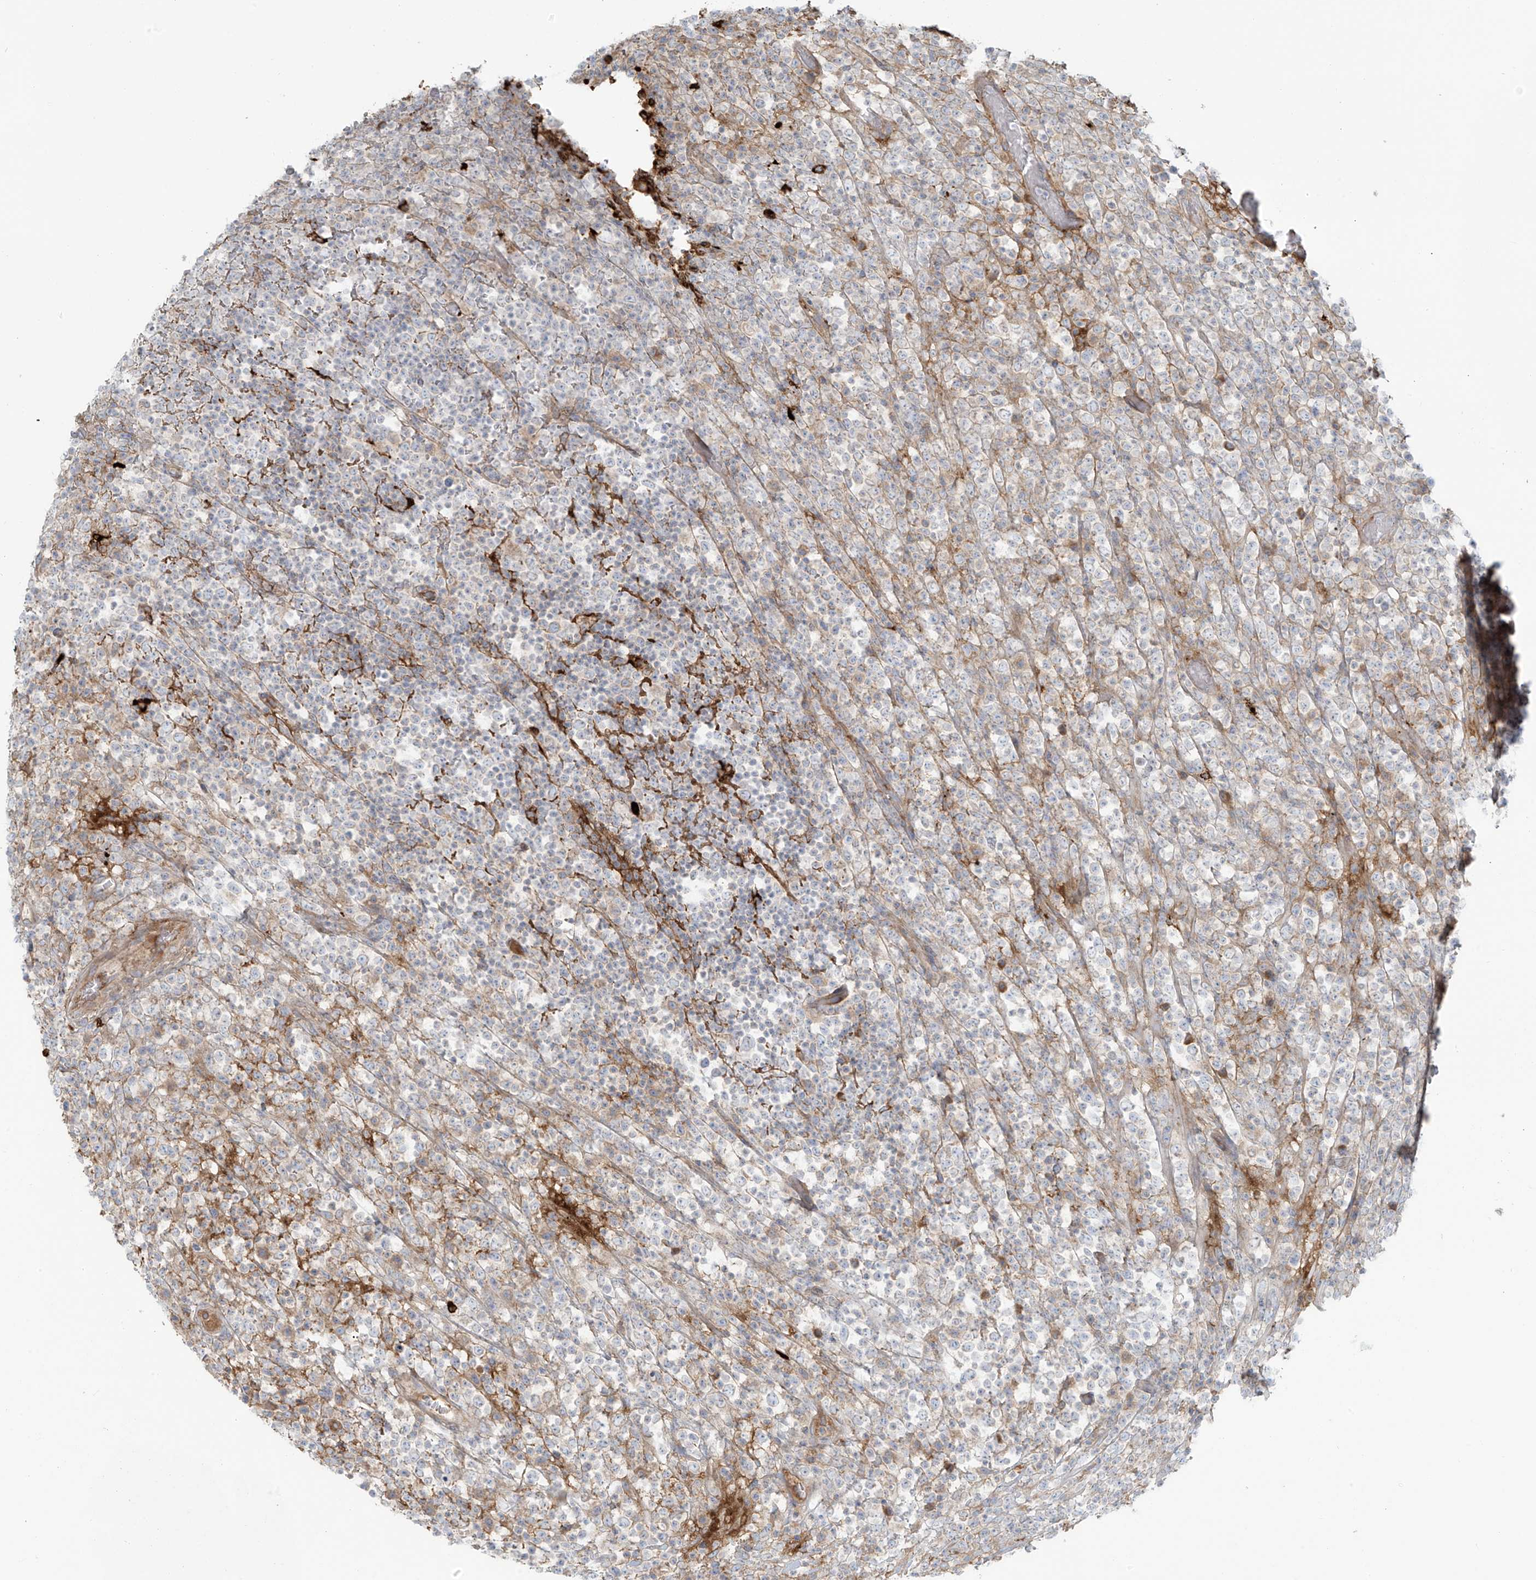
{"staining": {"intensity": "weak", "quantity": "<25%", "location": "cytoplasmic/membranous"}, "tissue": "lymphoma", "cell_type": "Tumor cells", "image_type": "cancer", "snomed": [{"axis": "morphology", "description": "Malignant lymphoma, non-Hodgkin's type, High grade"}, {"axis": "topography", "description": "Colon"}], "caption": "Tumor cells are negative for brown protein staining in malignant lymphoma, non-Hodgkin's type (high-grade).", "gene": "LZTS3", "patient": {"sex": "female", "age": 53}}